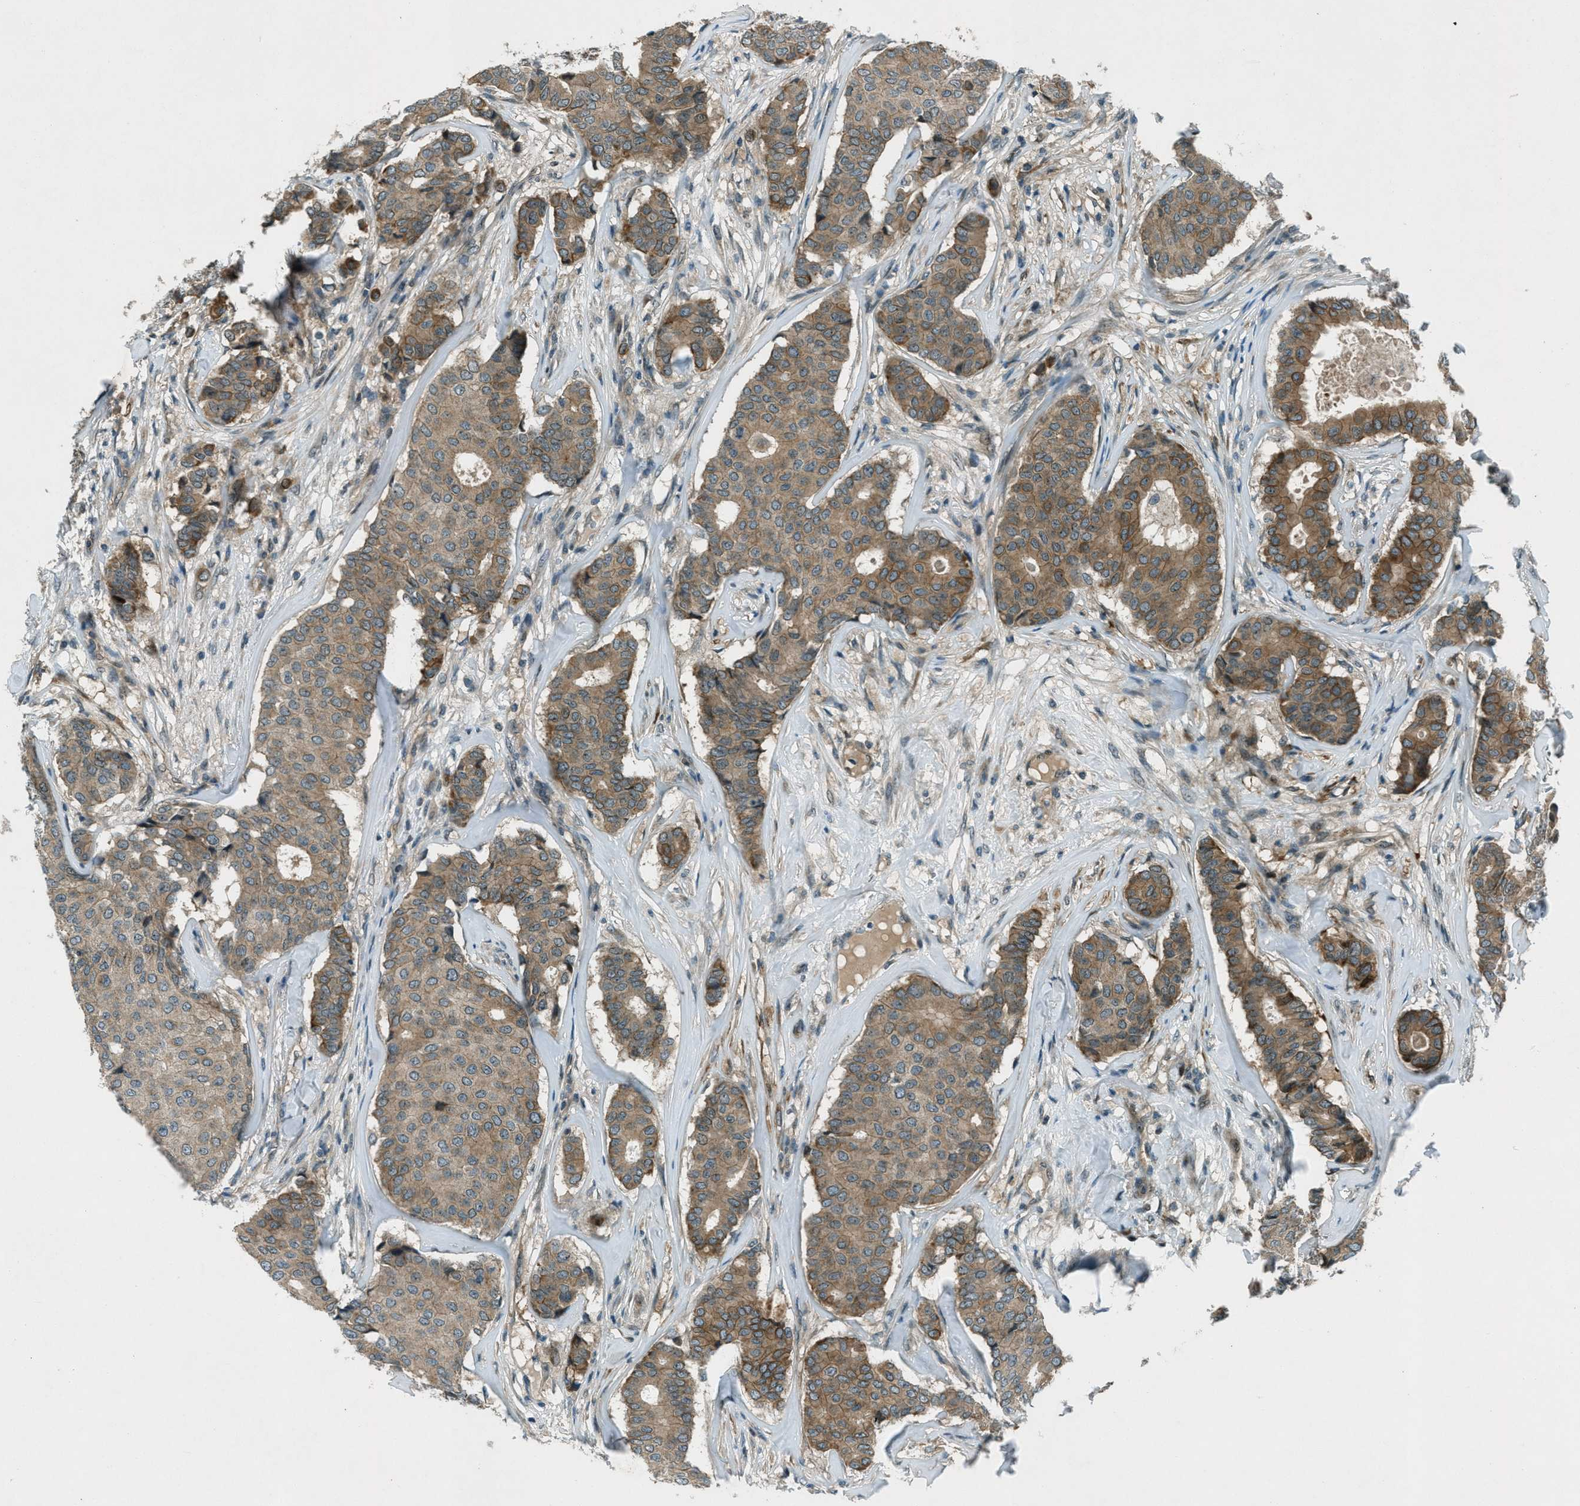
{"staining": {"intensity": "moderate", "quantity": ">75%", "location": "cytoplasmic/membranous"}, "tissue": "breast cancer", "cell_type": "Tumor cells", "image_type": "cancer", "snomed": [{"axis": "morphology", "description": "Duct carcinoma"}, {"axis": "topography", "description": "Breast"}], "caption": "Immunohistochemistry photomicrograph of neoplastic tissue: breast infiltrating ductal carcinoma stained using immunohistochemistry displays medium levels of moderate protein expression localized specifically in the cytoplasmic/membranous of tumor cells, appearing as a cytoplasmic/membranous brown color.", "gene": "STK11", "patient": {"sex": "female", "age": 75}}